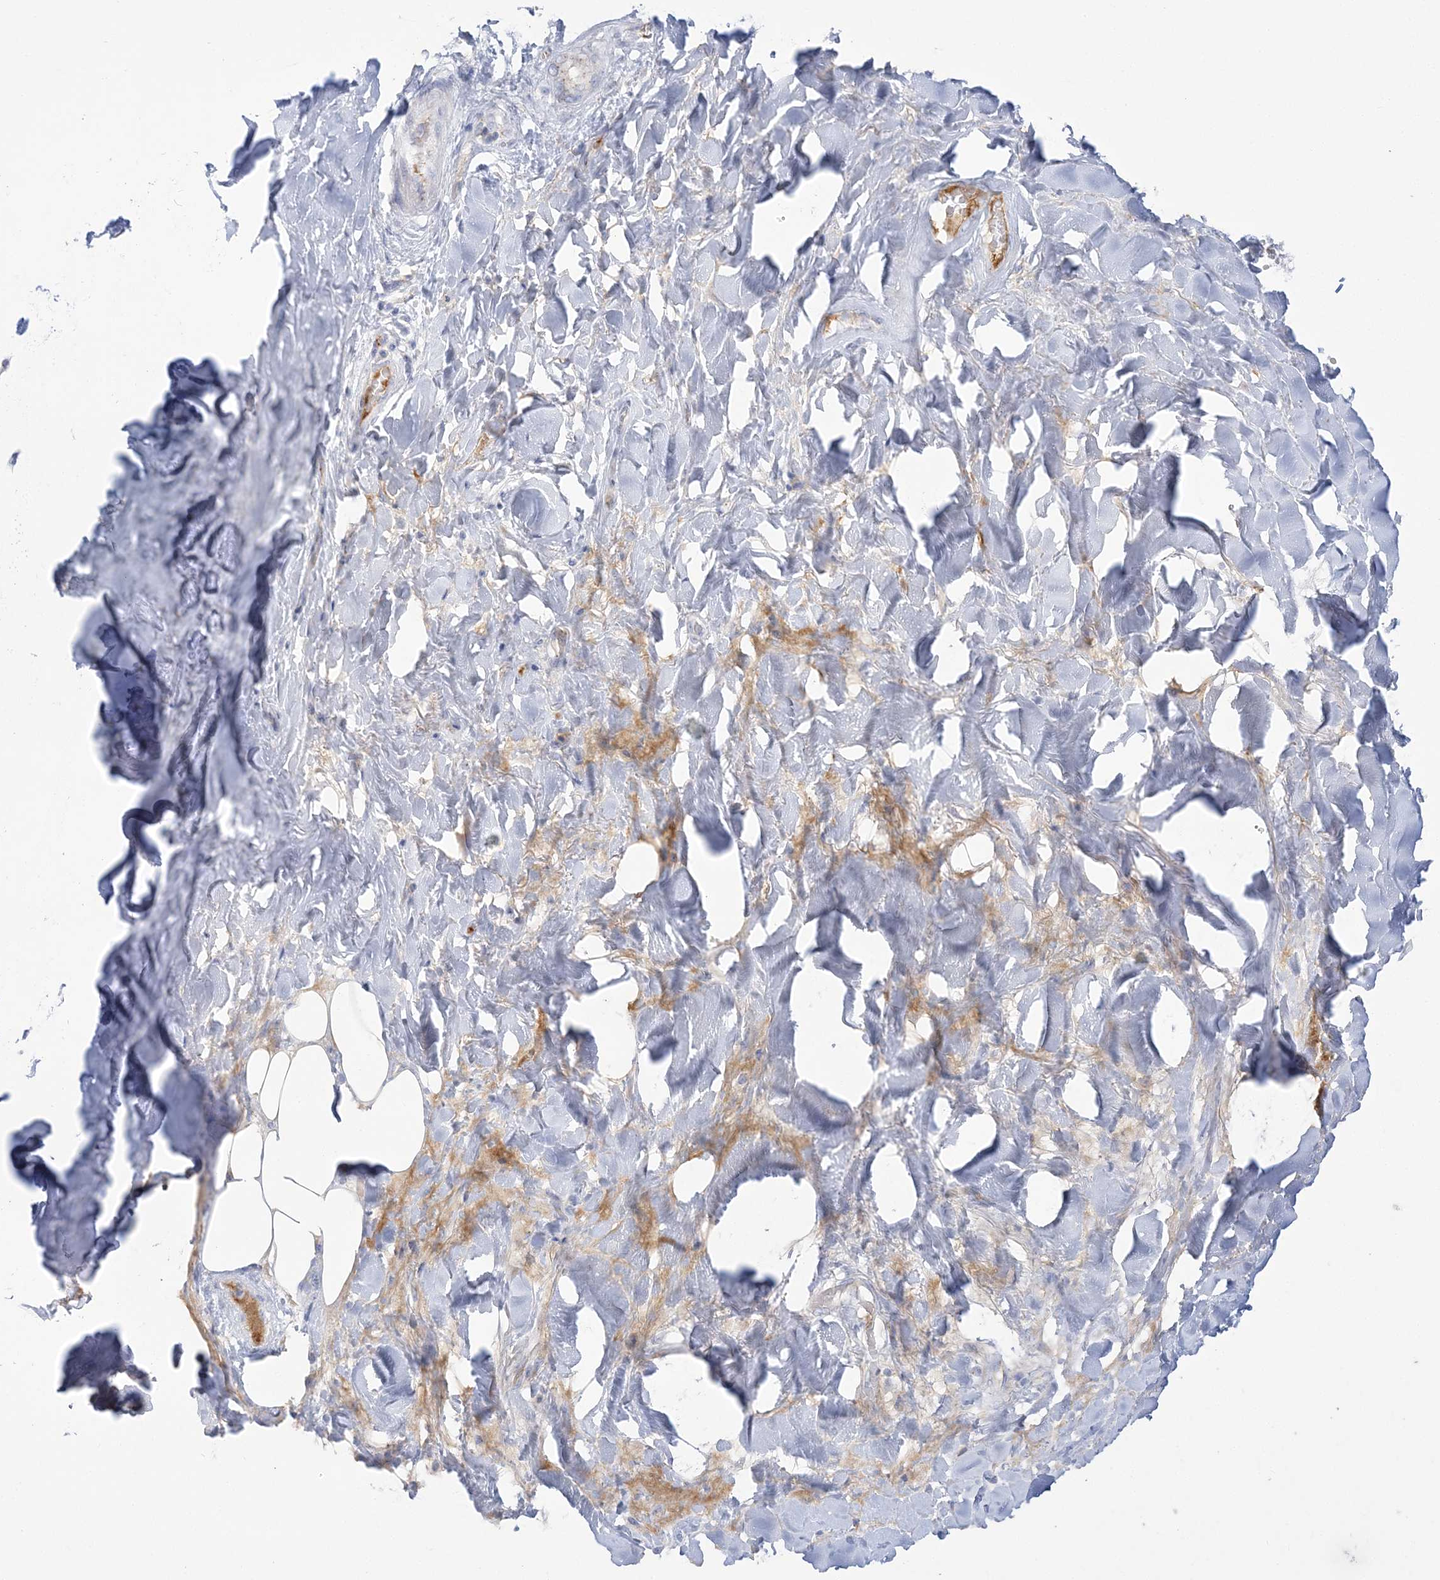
{"staining": {"intensity": "negative", "quantity": "none", "location": "none"}, "tissue": "adipose tissue", "cell_type": "Adipocytes", "image_type": "normal", "snomed": [{"axis": "morphology", "description": "Normal tissue, NOS"}, {"axis": "morphology", "description": "Squamous cell carcinoma, NOS"}, {"axis": "topography", "description": "Lymph node"}, {"axis": "topography", "description": "Bronchus"}, {"axis": "topography", "description": "Lung"}], "caption": "The photomicrograph shows no significant positivity in adipocytes of adipose tissue. (Brightfield microscopy of DAB IHC at high magnification).", "gene": "SEMA3D", "patient": {"sex": "male", "age": 66}}